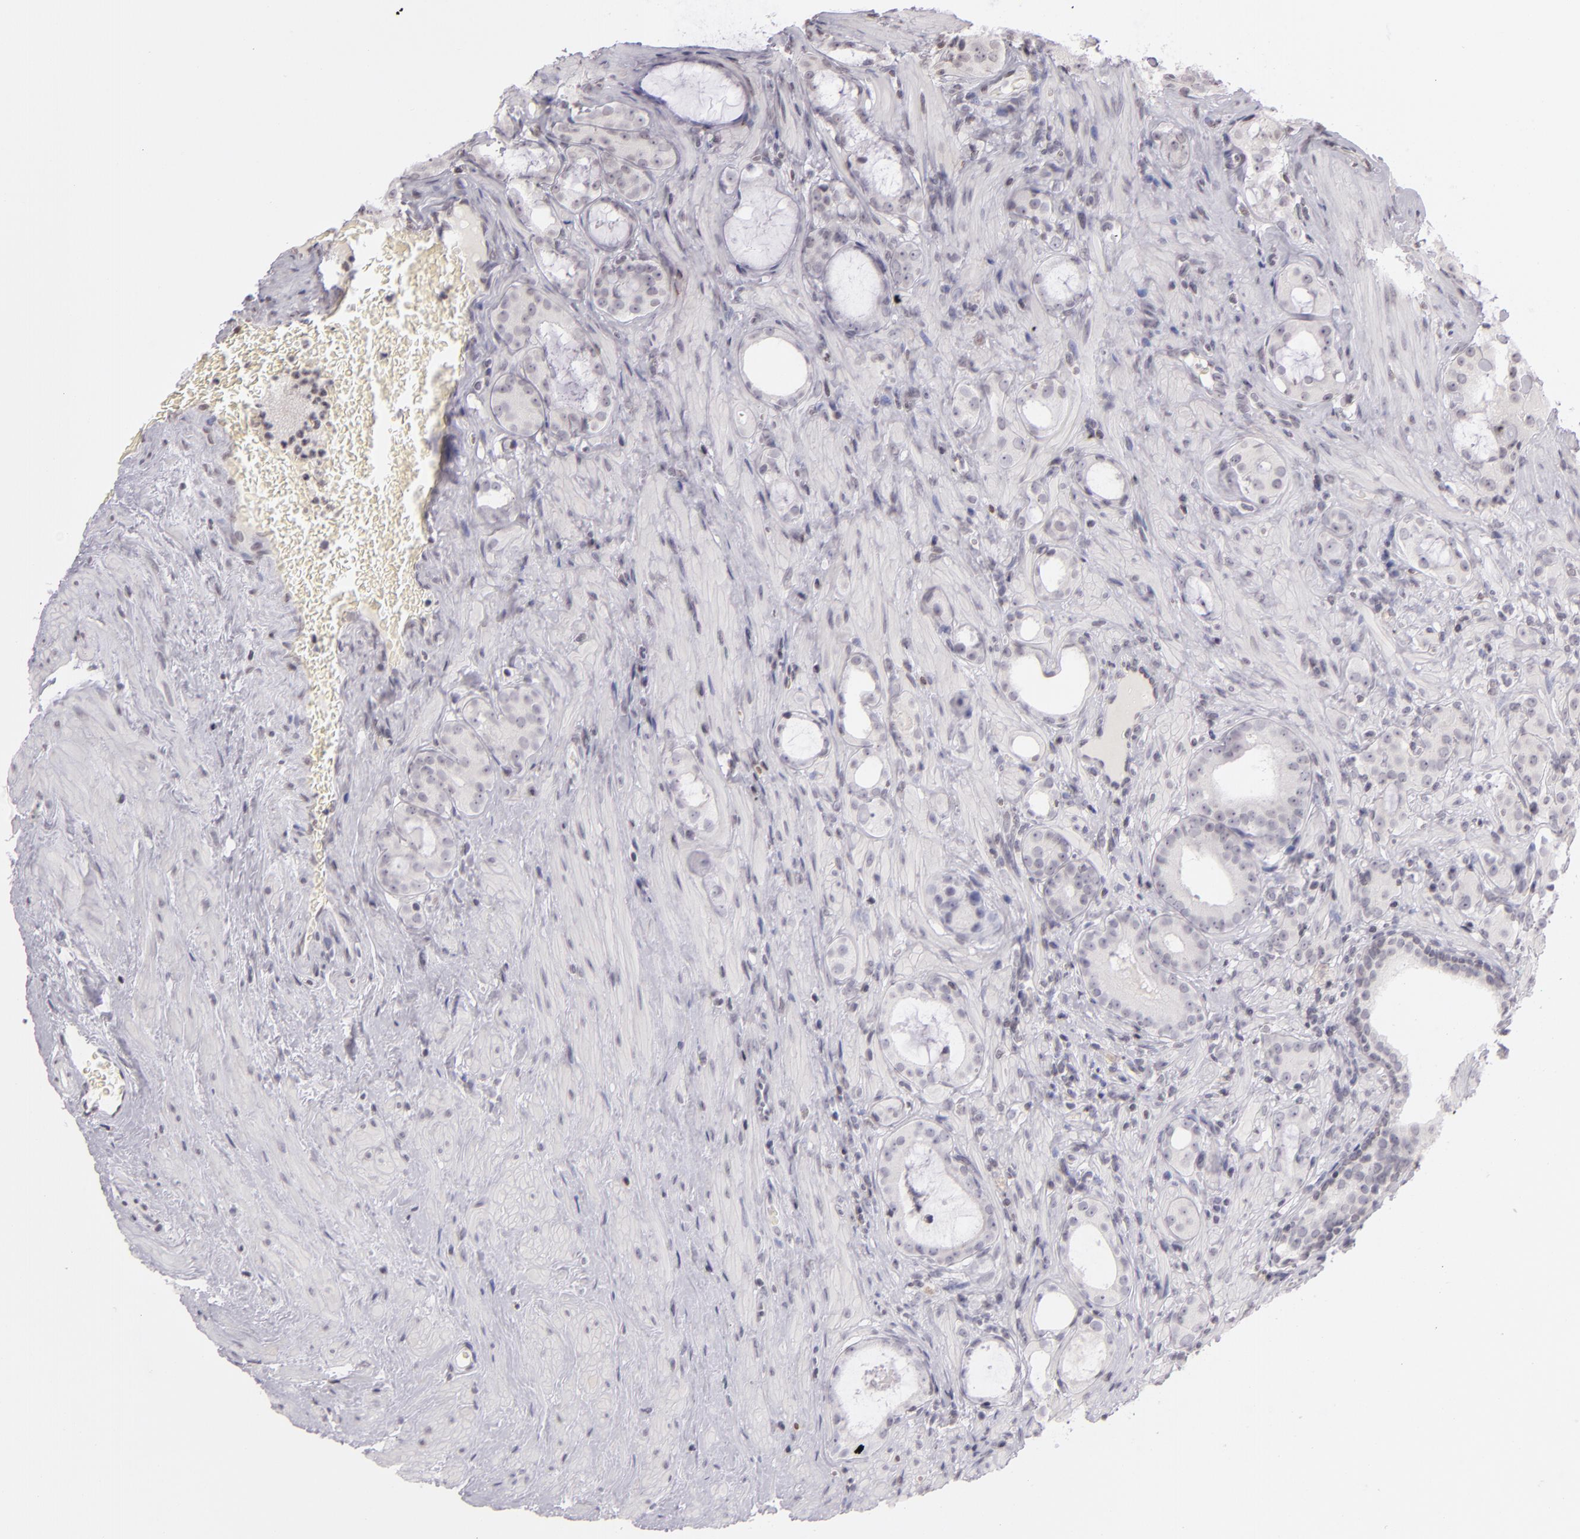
{"staining": {"intensity": "negative", "quantity": "none", "location": "none"}, "tissue": "prostate cancer", "cell_type": "Tumor cells", "image_type": "cancer", "snomed": [{"axis": "morphology", "description": "Adenocarcinoma, Medium grade"}, {"axis": "topography", "description": "Prostate"}], "caption": "Protein analysis of prostate adenocarcinoma (medium-grade) displays no significant expression in tumor cells. Brightfield microscopy of immunohistochemistry (IHC) stained with DAB (3,3'-diaminobenzidine) (brown) and hematoxylin (blue), captured at high magnification.", "gene": "CD40", "patient": {"sex": "male", "age": 73}}